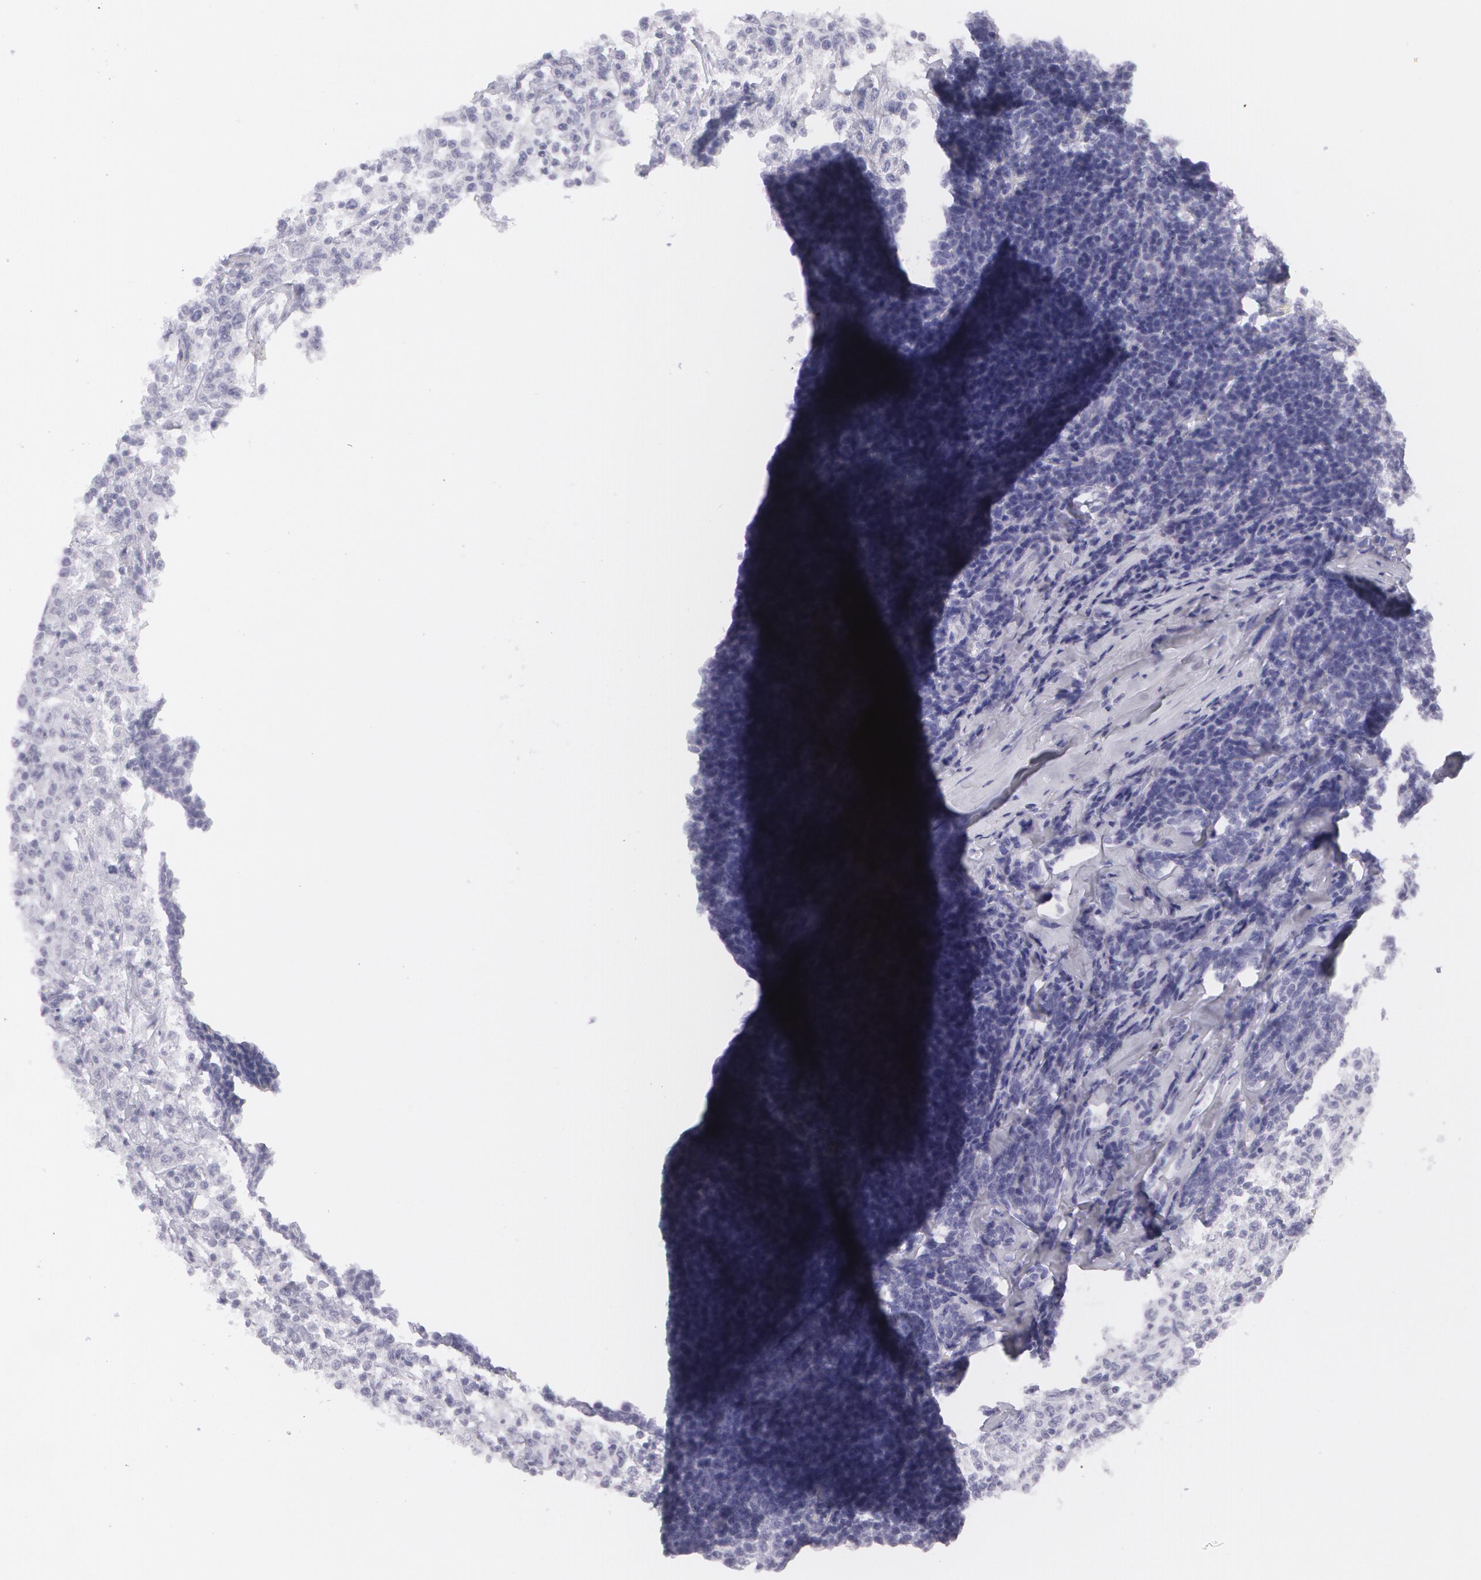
{"staining": {"intensity": "negative", "quantity": "none", "location": "none"}, "tissue": "lymphoma", "cell_type": "Tumor cells", "image_type": "cancer", "snomed": [{"axis": "morphology", "description": "Malignant lymphoma, non-Hodgkin's type, Low grade"}, {"axis": "topography", "description": "Lymph node"}], "caption": "An IHC photomicrograph of malignant lymphoma, non-Hodgkin's type (low-grade) is shown. There is no staining in tumor cells of malignant lymphoma, non-Hodgkin's type (low-grade). Brightfield microscopy of immunohistochemistry stained with DAB (3,3'-diaminobenzidine) (brown) and hematoxylin (blue), captured at high magnification.", "gene": "AMACR", "patient": {"sex": "male", "age": 74}}